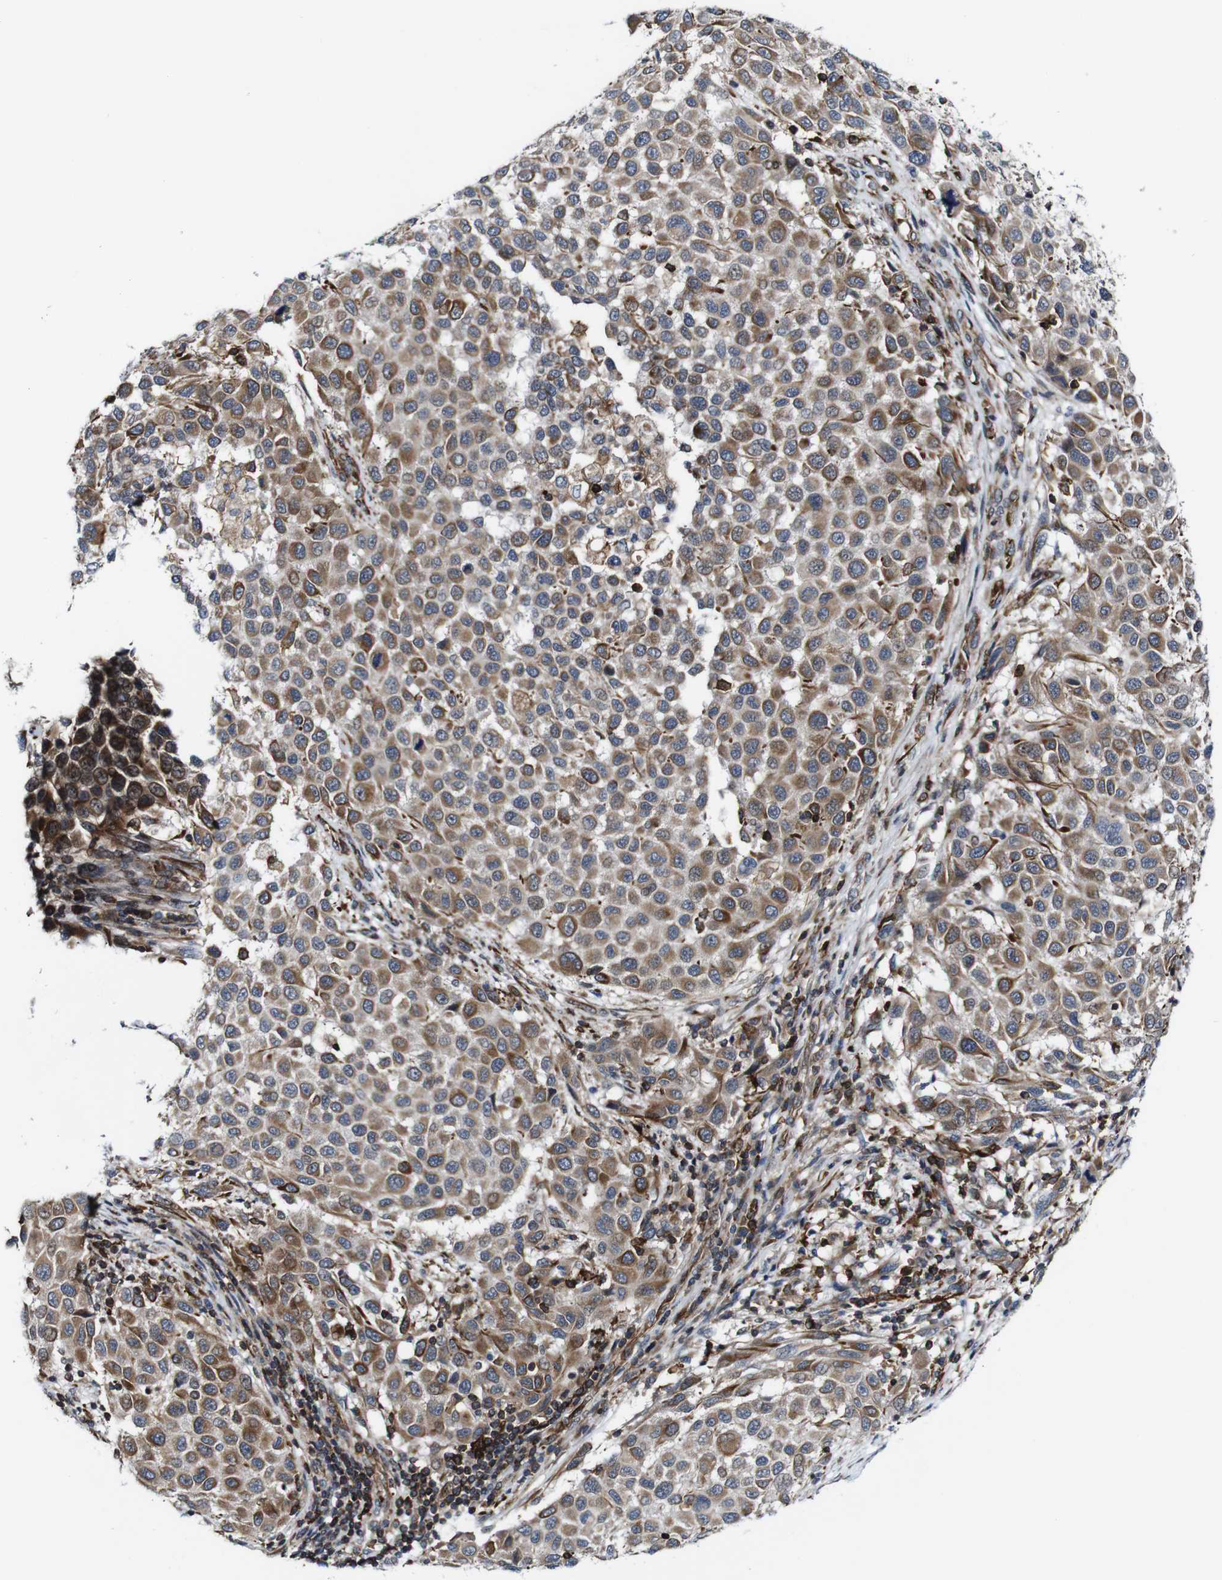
{"staining": {"intensity": "moderate", "quantity": ">75%", "location": "cytoplasmic/membranous"}, "tissue": "melanoma", "cell_type": "Tumor cells", "image_type": "cancer", "snomed": [{"axis": "morphology", "description": "Malignant melanoma, Metastatic site"}, {"axis": "topography", "description": "Lymph node"}], "caption": "Protein expression analysis of melanoma reveals moderate cytoplasmic/membranous expression in approximately >75% of tumor cells.", "gene": "JAK2", "patient": {"sex": "male", "age": 61}}